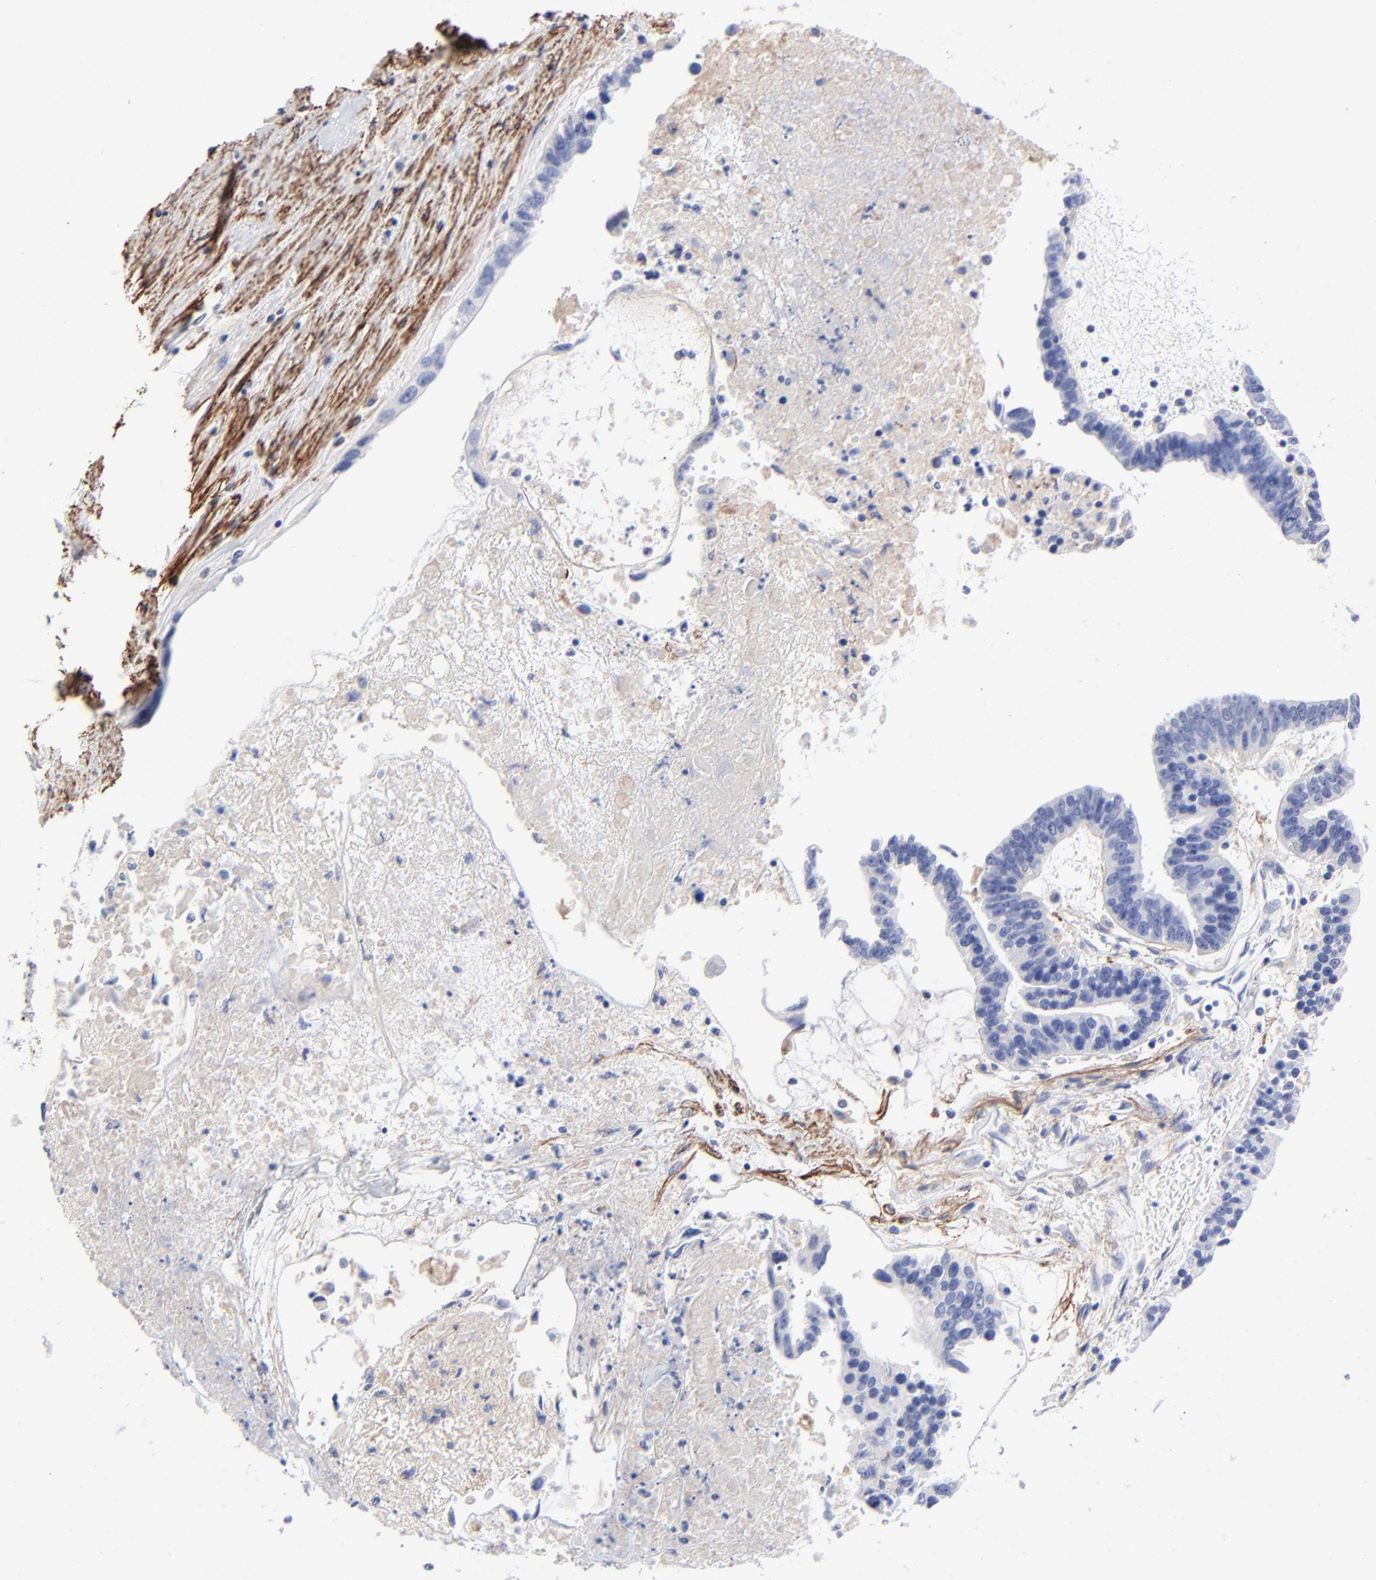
{"staining": {"intensity": "negative", "quantity": "none", "location": "none"}, "tissue": "ovarian cancer", "cell_type": "Tumor cells", "image_type": "cancer", "snomed": [{"axis": "morphology", "description": "Carcinoma, endometroid"}, {"axis": "morphology", "description": "Cystadenocarcinoma, serous, NOS"}, {"axis": "topography", "description": "Ovary"}], "caption": "Immunohistochemistry histopathology image of human ovarian serous cystadenocarcinoma stained for a protein (brown), which shows no staining in tumor cells.", "gene": "FBLN2", "patient": {"sex": "female", "age": 45}}